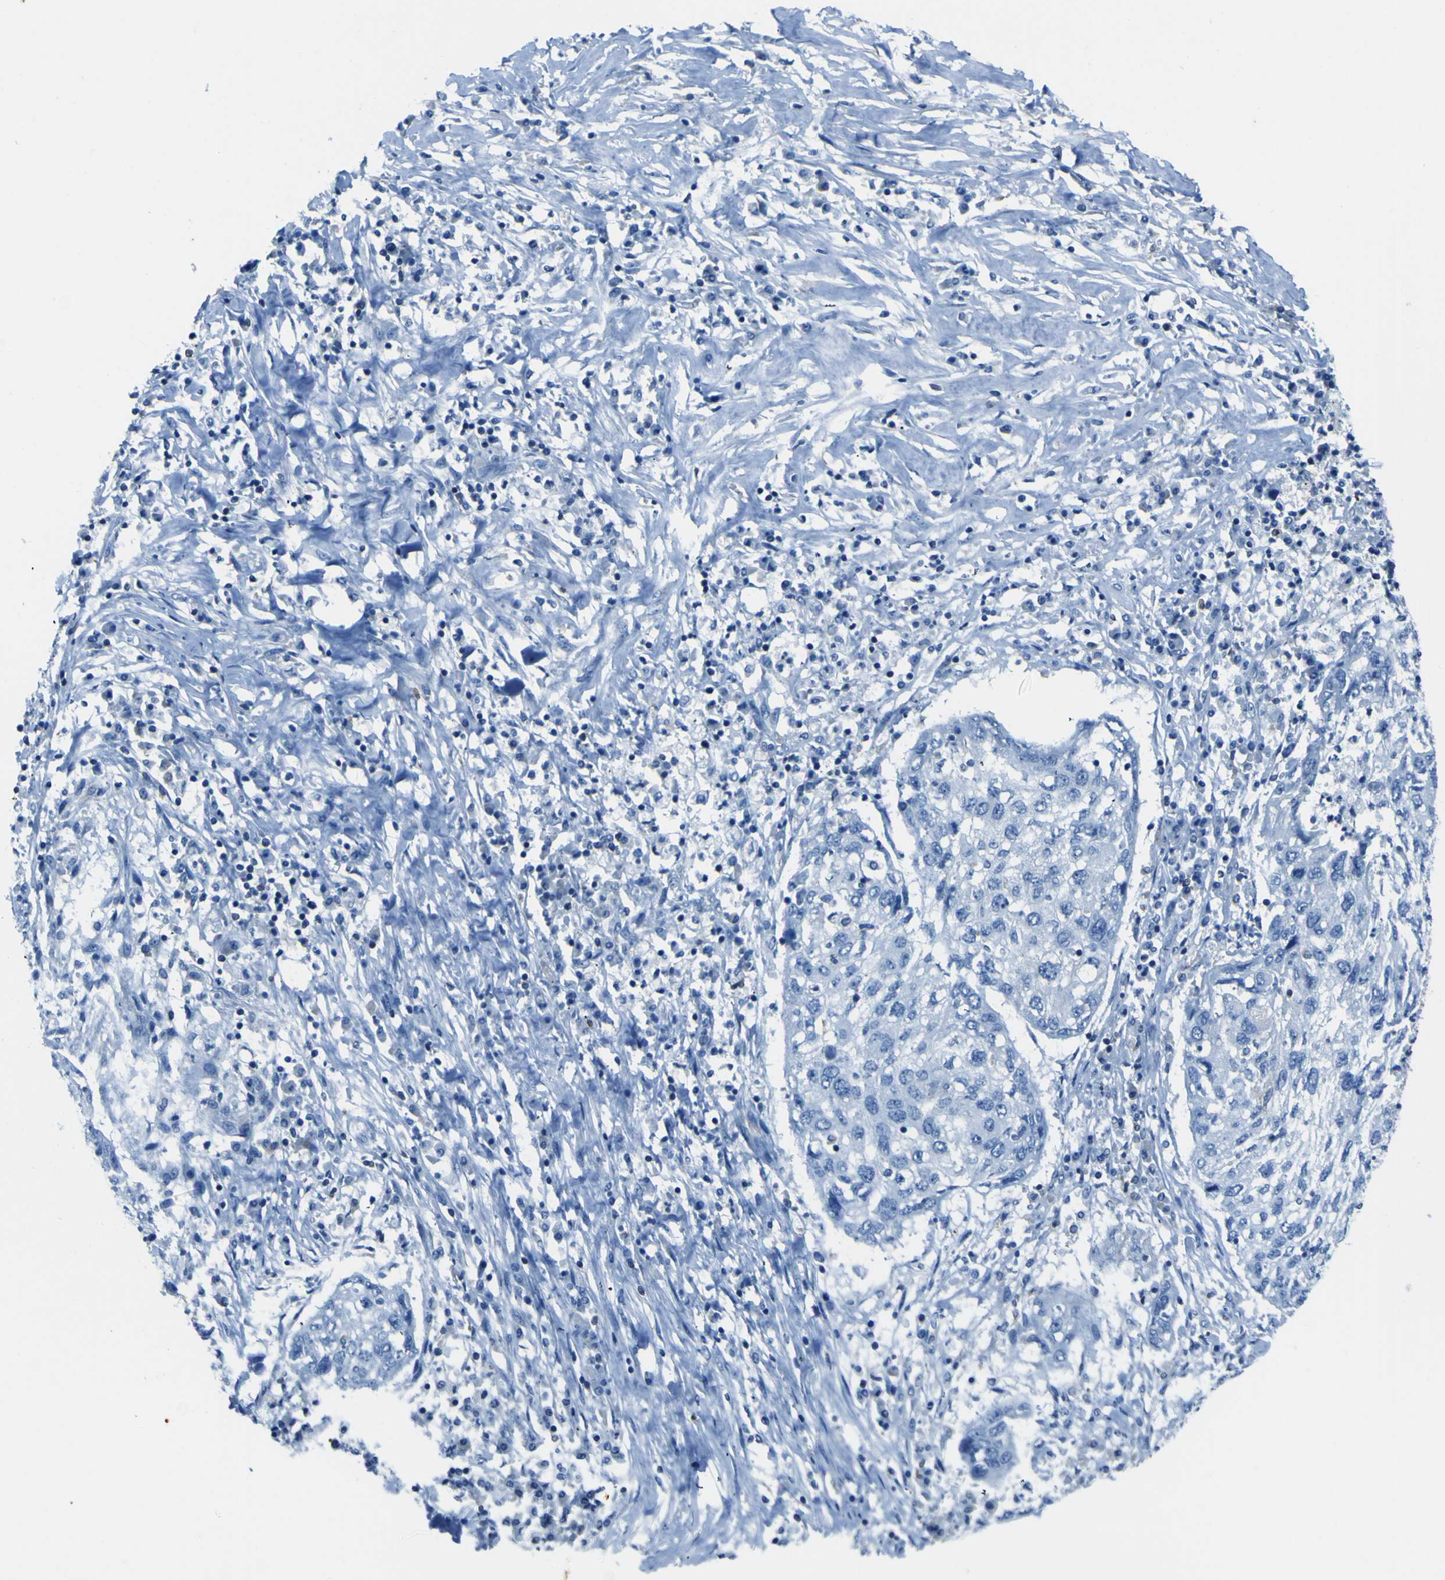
{"staining": {"intensity": "negative", "quantity": "none", "location": "none"}, "tissue": "lung cancer", "cell_type": "Tumor cells", "image_type": "cancer", "snomed": [{"axis": "morphology", "description": "Squamous cell carcinoma, NOS"}, {"axis": "topography", "description": "Lung"}], "caption": "High power microscopy image of an IHC micrograph of lung cancer, revealing no significant expression in tumor cells.", "gene": "STIM1", "patient": {"sex": "female", "age": 63}}